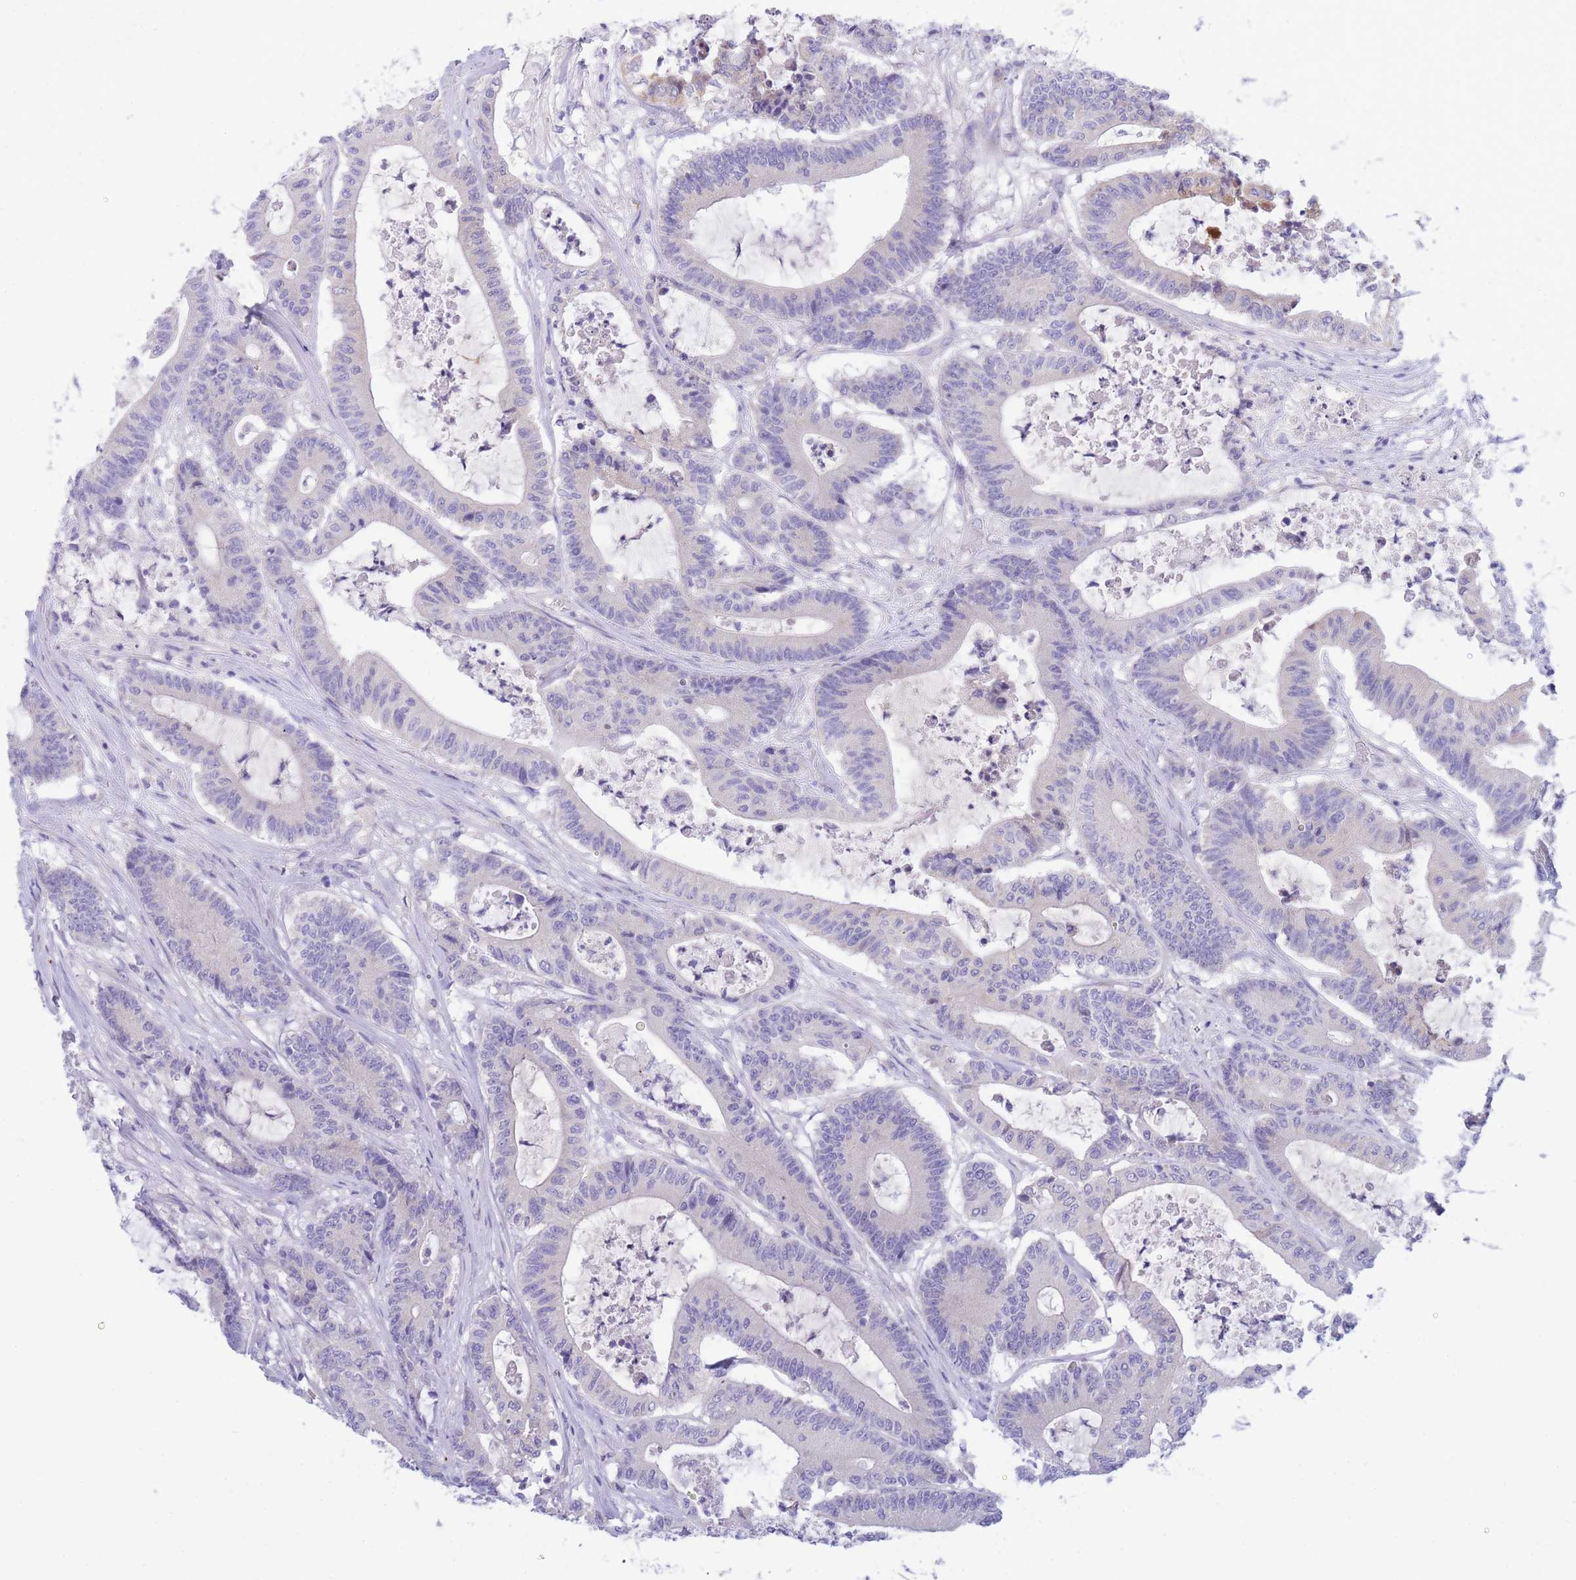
{"staining": {"intensity": "negative", "quantity": "none", "location": "none"}, "tissue": "colorectal cancer", "cell_type": "Tumor cells", "image_type": "cancer", "snomed": [{"axis": "morphology", "description": "Adenocarcinoma, NOS"}, {"axis": "topography", "description": "Colon"}], "caption": "Protein analysis of colorectal cancer (adenocarcinoma) demonstrates no significant positivity in tumor cells.", "gene": "PCDHB3", "patient": {"sex": "female", "age": 84}}